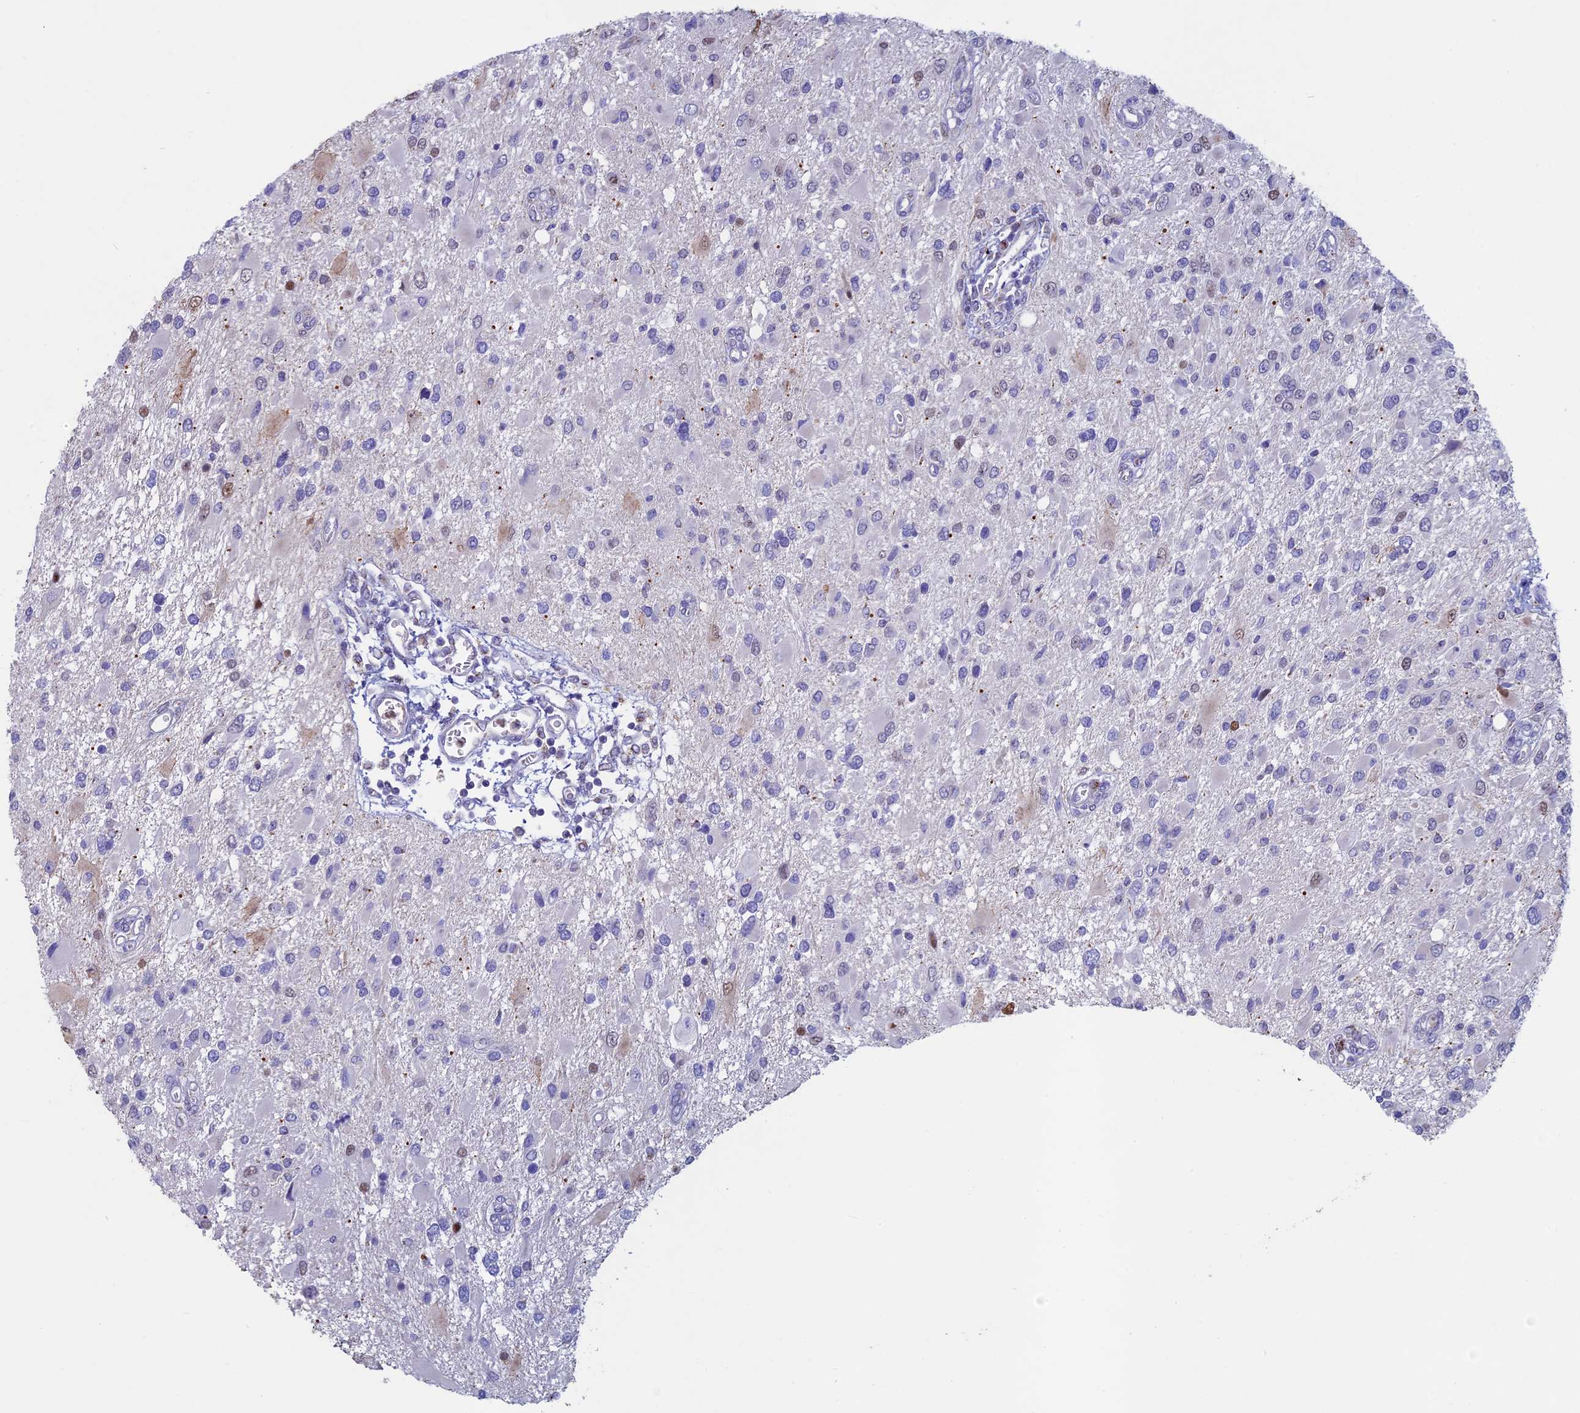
{"staining": {"intensity": "negative", "quantity": "none", "location": "none"}, "tissue": "glioma", "cell_type": "Tumor cells", "image_type": "cancer", "snomed": [{"axis": "morphology", "description": "Glioma, malignant, High grade"}, {"axis": "topography", "description": "Brain"}], "caption": "Tumor cells are negative for brown protein staining in malignant glioma (high-grade).", "gene": "ACSS1", "patient": {"sex": "male", "age": 53}}